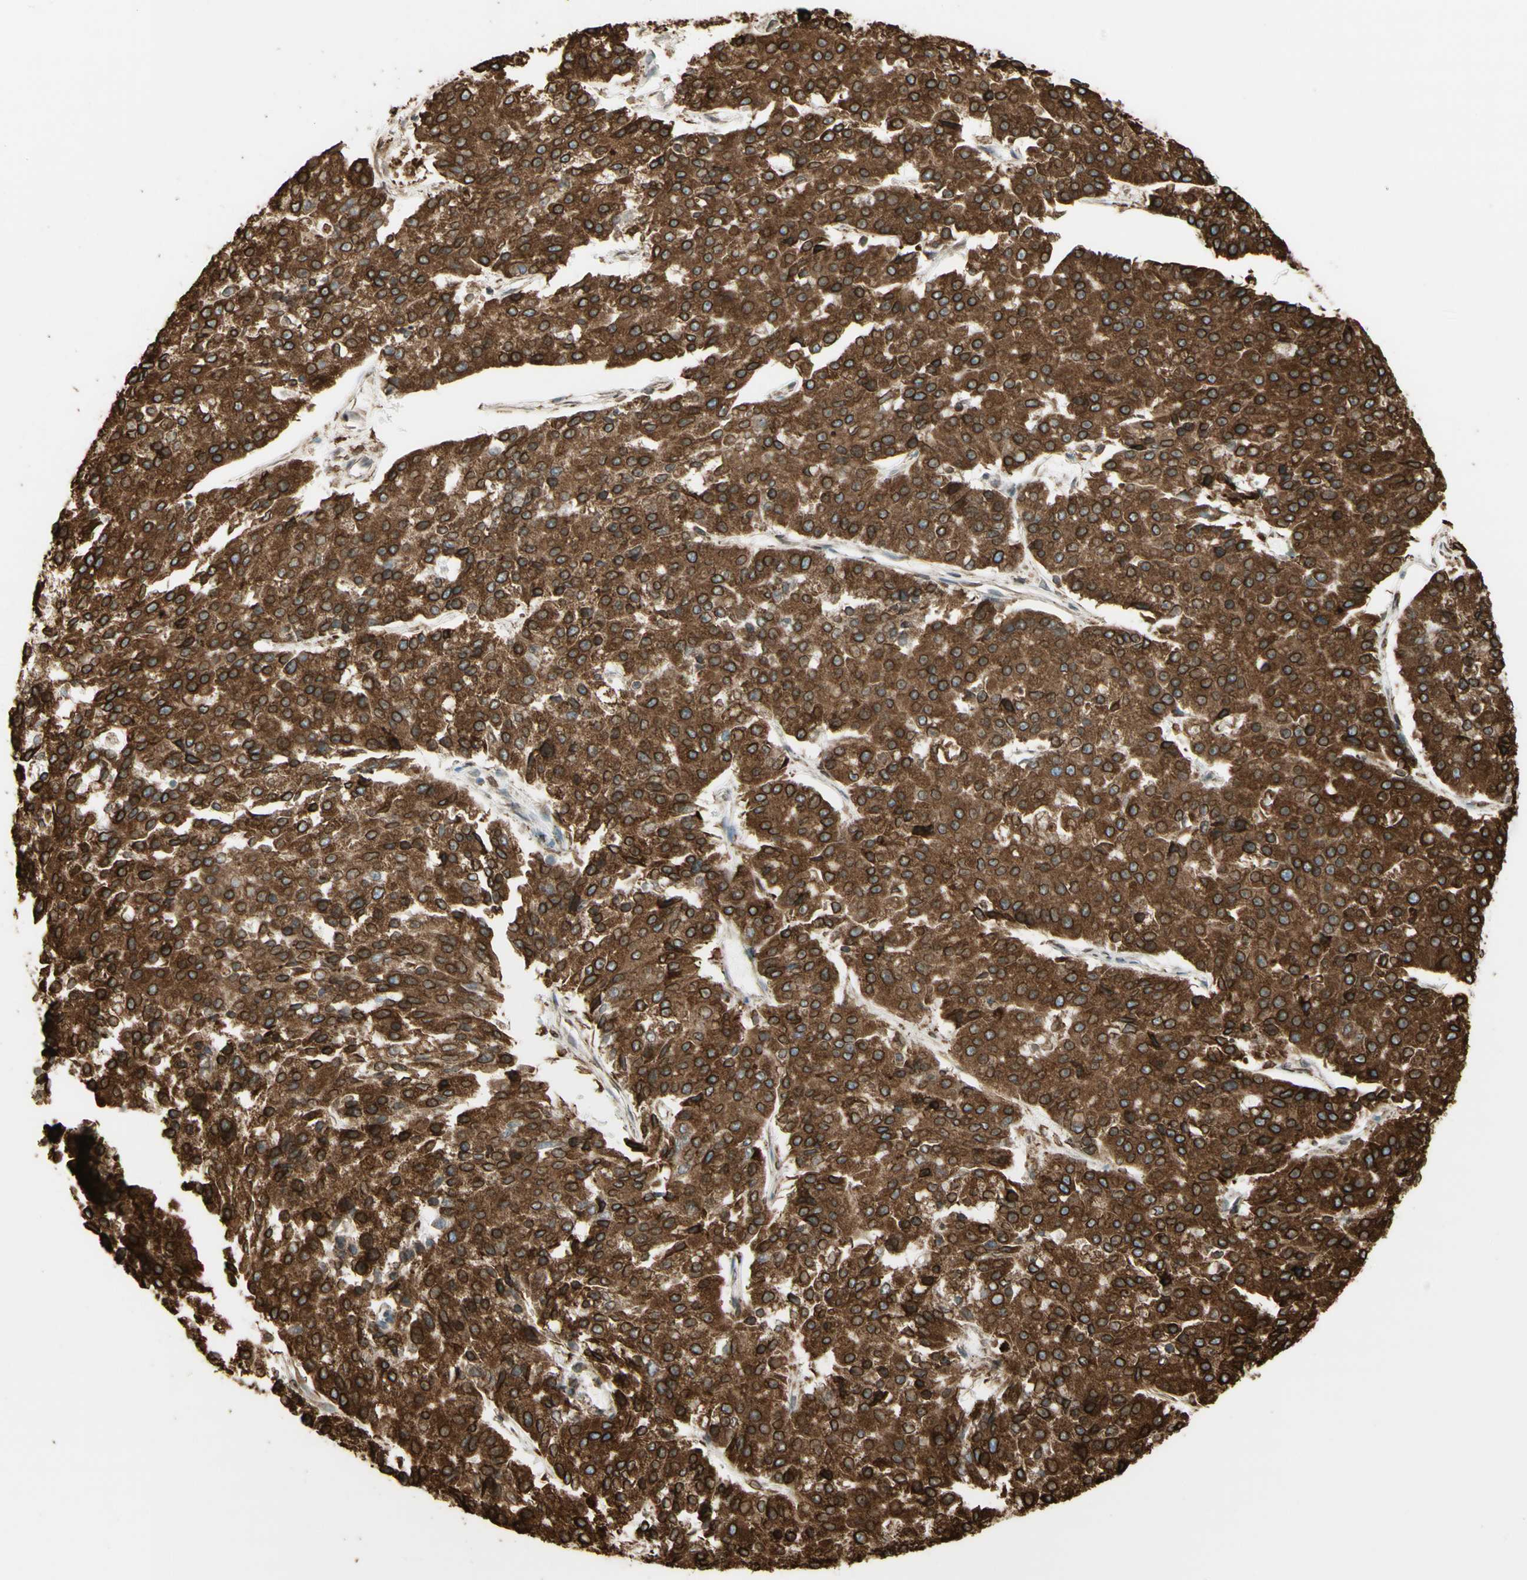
{"staining": {"intensity": "strong", "quantity": ">75%", "location": "cytoplasmic/membranous"}, "tissue": "pancreatic cancer", "cell_type": "Tumor cells", "image_type": "cancer", "snomed": [{"axis": "morphology", "description": "Adenocarcinoma, NOS"}, {"axis": "topography", "description": "Pancreas"}], "caption": "Pancreatic cancer stained for a protein demonstrates strong cytoplasmic/membranous positivity in tumor cells.", "gene": "CANX", "patient": {"sex": "male", "age": 50}}